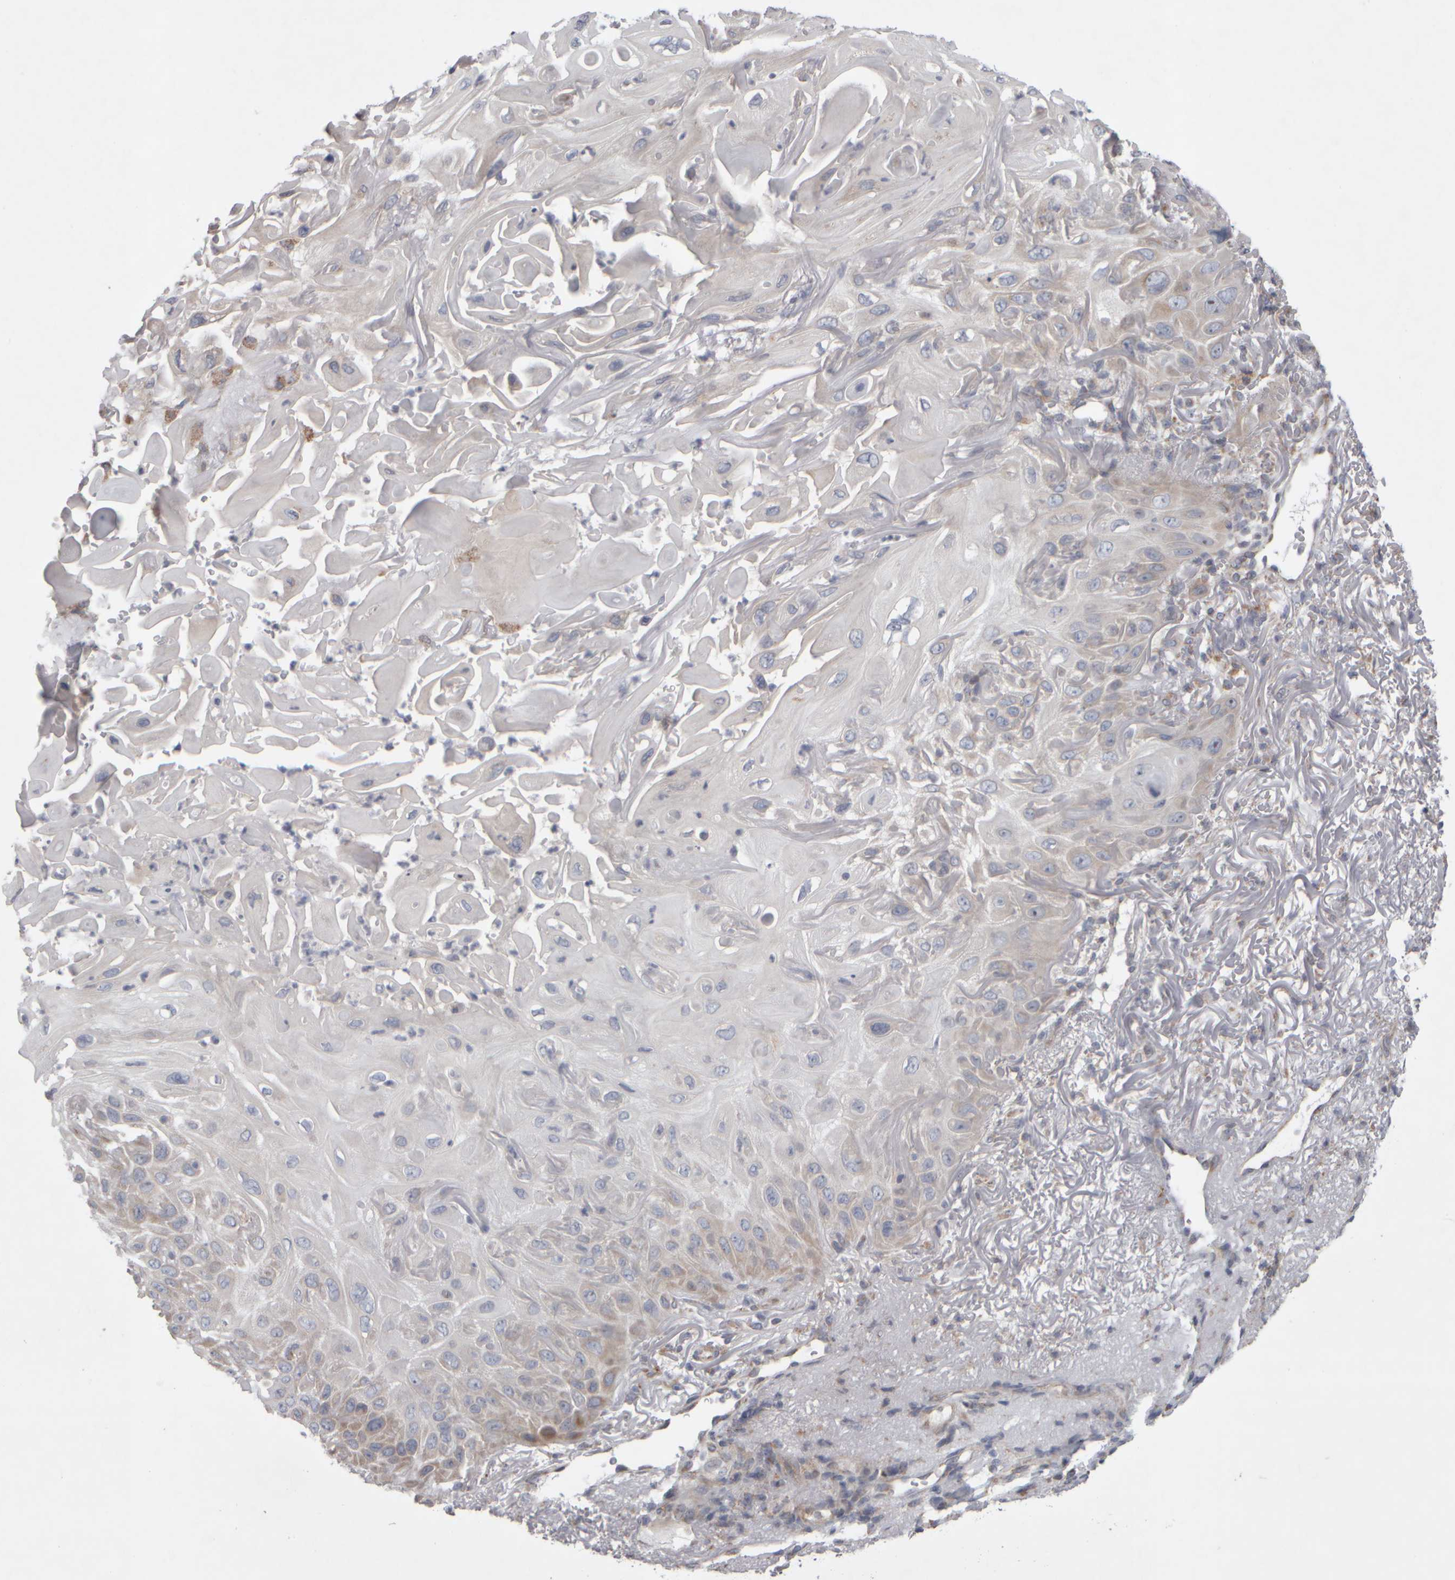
{"staining": {"intensity": "weak", "quantity": "<25%", "location": "cytoplasmic/membranous"}, "tissue": "skin cancer", "cell_type": "Tumor cells", "image_type": "cancer", "snomed": [{"axis": "morphology", "description": "Squamous cell carcinoma, NOS"}, {"axis": "topography", "description": "Skin"}], "caption": "High magnification brightfield microscopy of skin squamous cell carcinoma stained with DAB (brown) and counterstained with hematoxylin (blue): tumor cells show no significant expression.", "gene": "SCO1", "patient": {"sex": "female", "age": 77}}